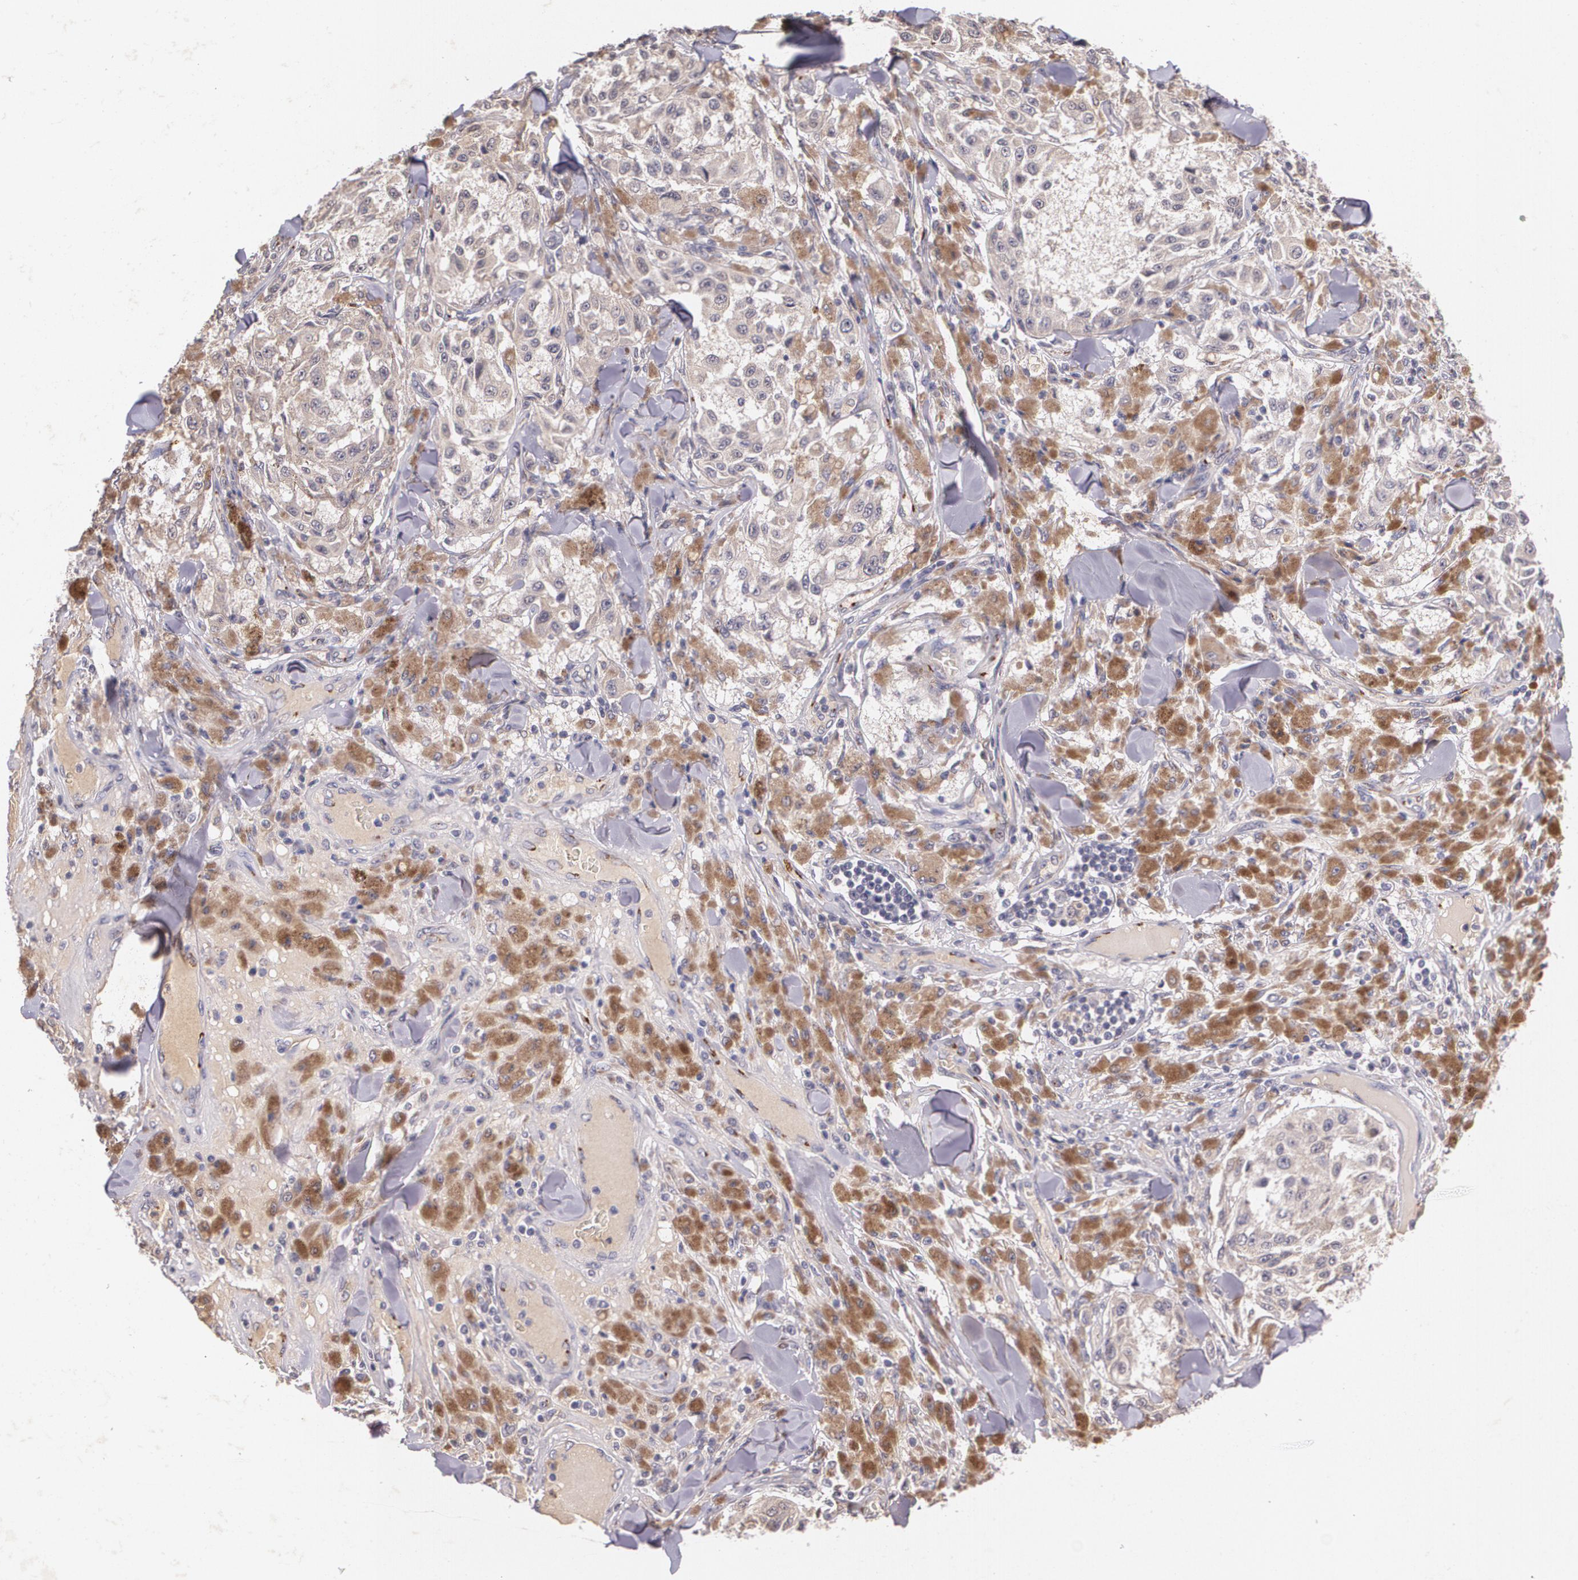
{"staining": {"intensity": "weak", "quantity": ">75%", "location": "cytoplasmic/membranous"}, "tissue": "melanoma", "cell_type": "Tumor cells", "image_type": "cancer", "snomed": [{"axis": "morphology", "description": "Malignant melanoma, NOS"}, {"axis": "topography", "description": "Skin"}], "caption": "Brown immunohistochemical staining in human melanoma demonstrates weak cytoplasmic/membranous staining in approximately >75% of tumor cells.", "gene": "TM4SF1", "patient": {"sex": "female", "age": 64}}